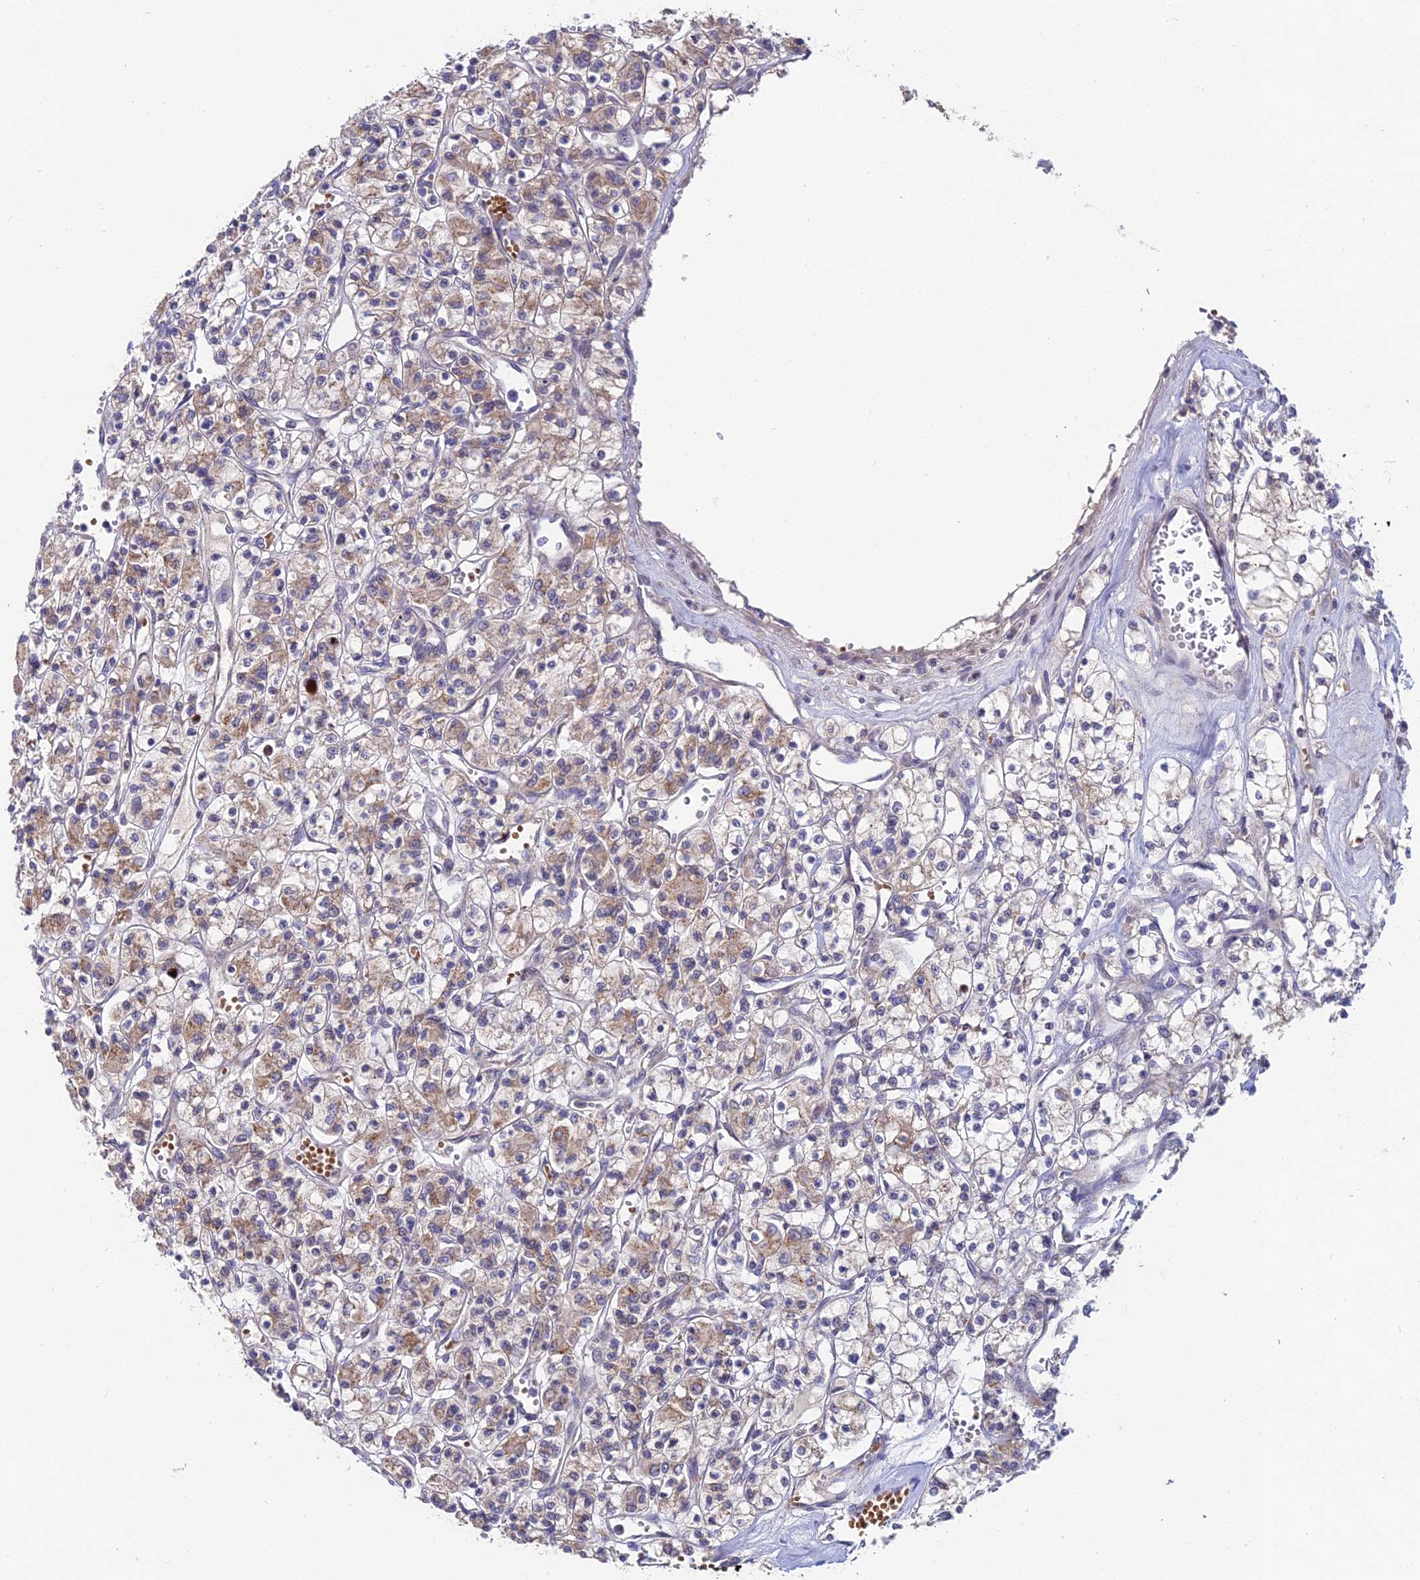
{"staining": {"intensity": "moderate", "quantity": "<25%", "location": "cytoplasmic/membranous"}, "tissue": "renal cancer", "cell_type": "Tumor cells", "image_type": "cancer", "snomed": [{"axis": "morphology", "description": "Adenocarcinoma, NOS"}, {"axis": "topography", "description": "Kidney"}], "caption": "A histopathology image of human renal cancer stained for a protein reveals moderate cytoplasmic/membranous brown staining in tumor cells.", "gene": "WDR43", "patient": {"sex": "female", "age": 59}}